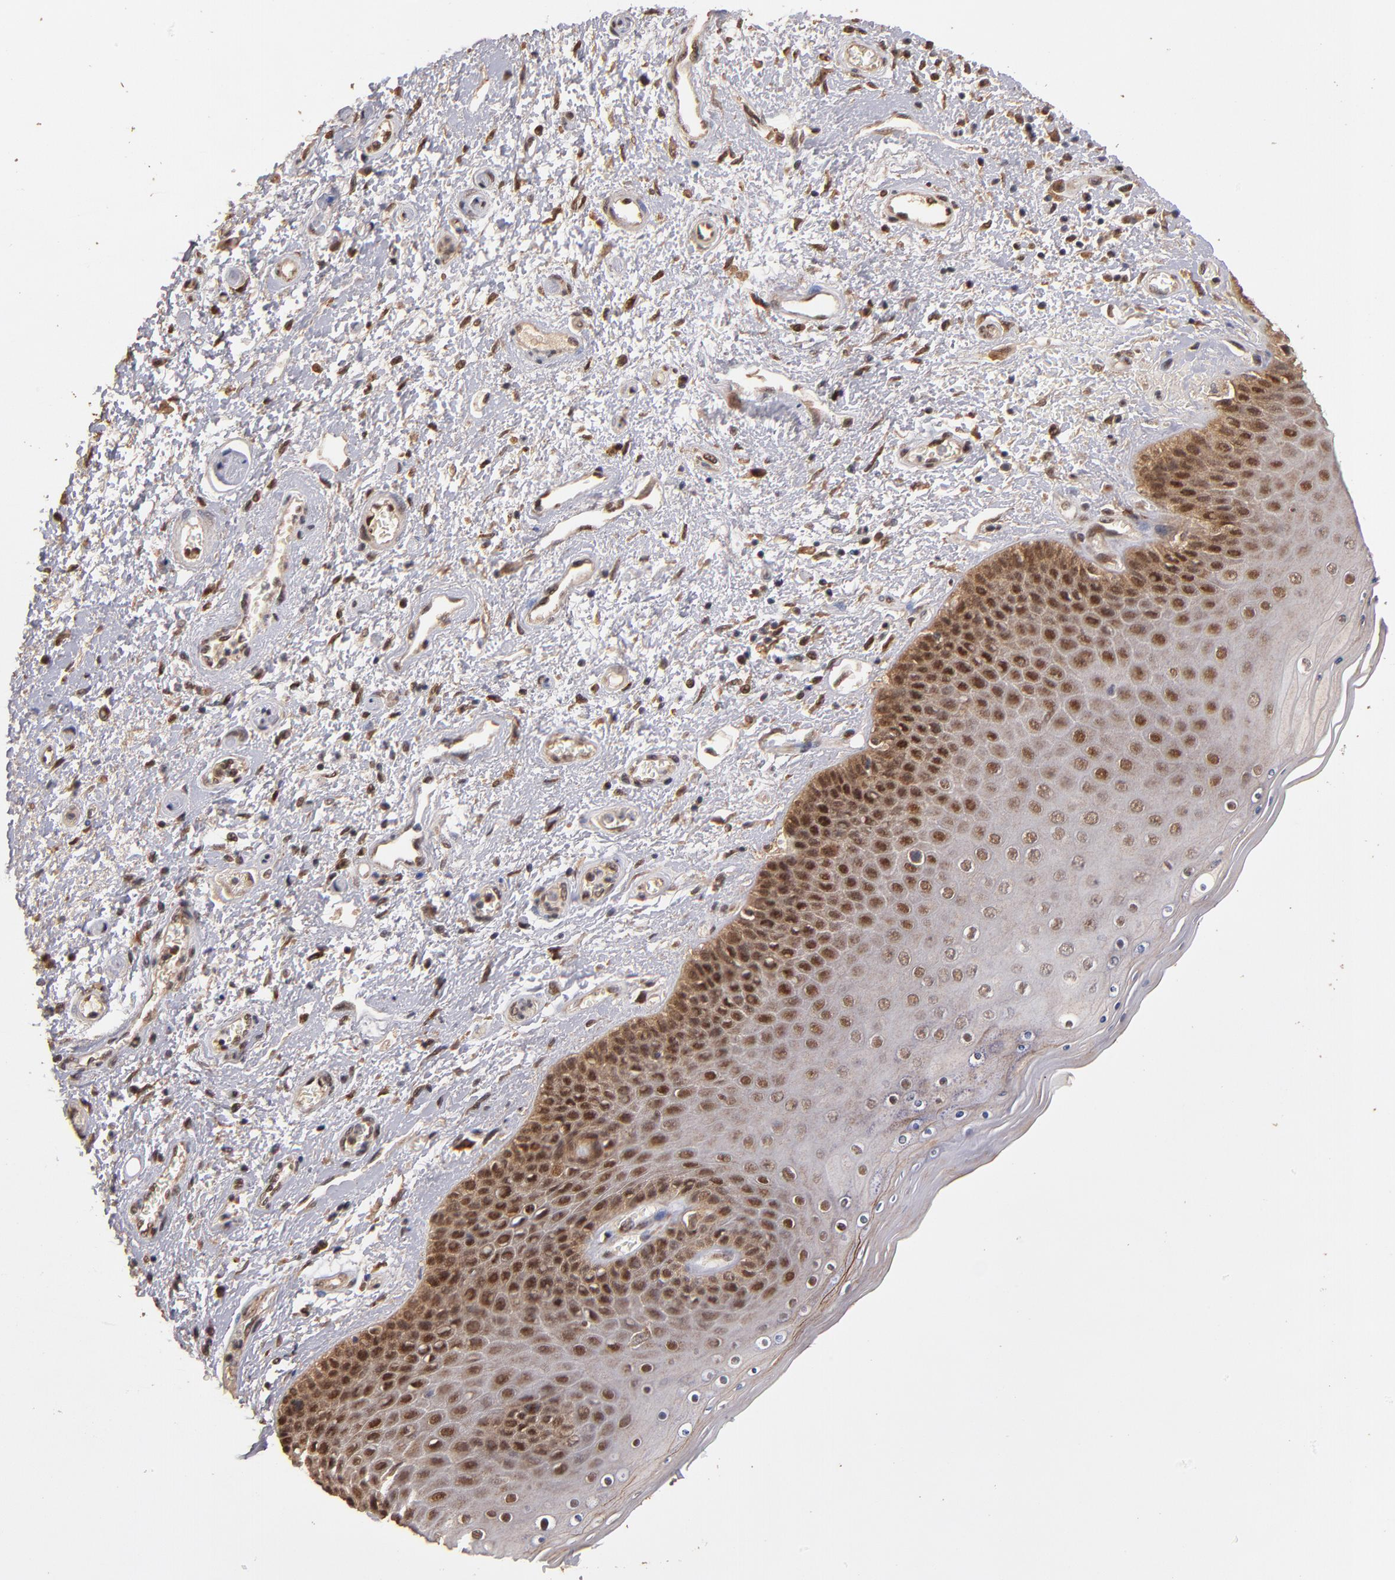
{"staining": {"intensity": "moderate", "quantity": "25%-75%", "location": "cytoplasmic/membranous,nuclear"}, "tissue": "skin", "cell_type": "Epidermal cells", "image_type": "normal", "snomed": [{"axis": "morphology", "description": "Normal tissue, NOS"}, {"axis": "topography", "description": "Anal"}], "caption": "IHC image of normal skin: human skin stained using IHC displays medium levels of moderate protein expression localized specifically in the cytoplasmic/membranous,nuclear of epidermal cells, appearing as a cytoplasmic/membranous,nuclear brown color.", "gene": "EAPP", "patient": {"sex": "female", "age": 46}}